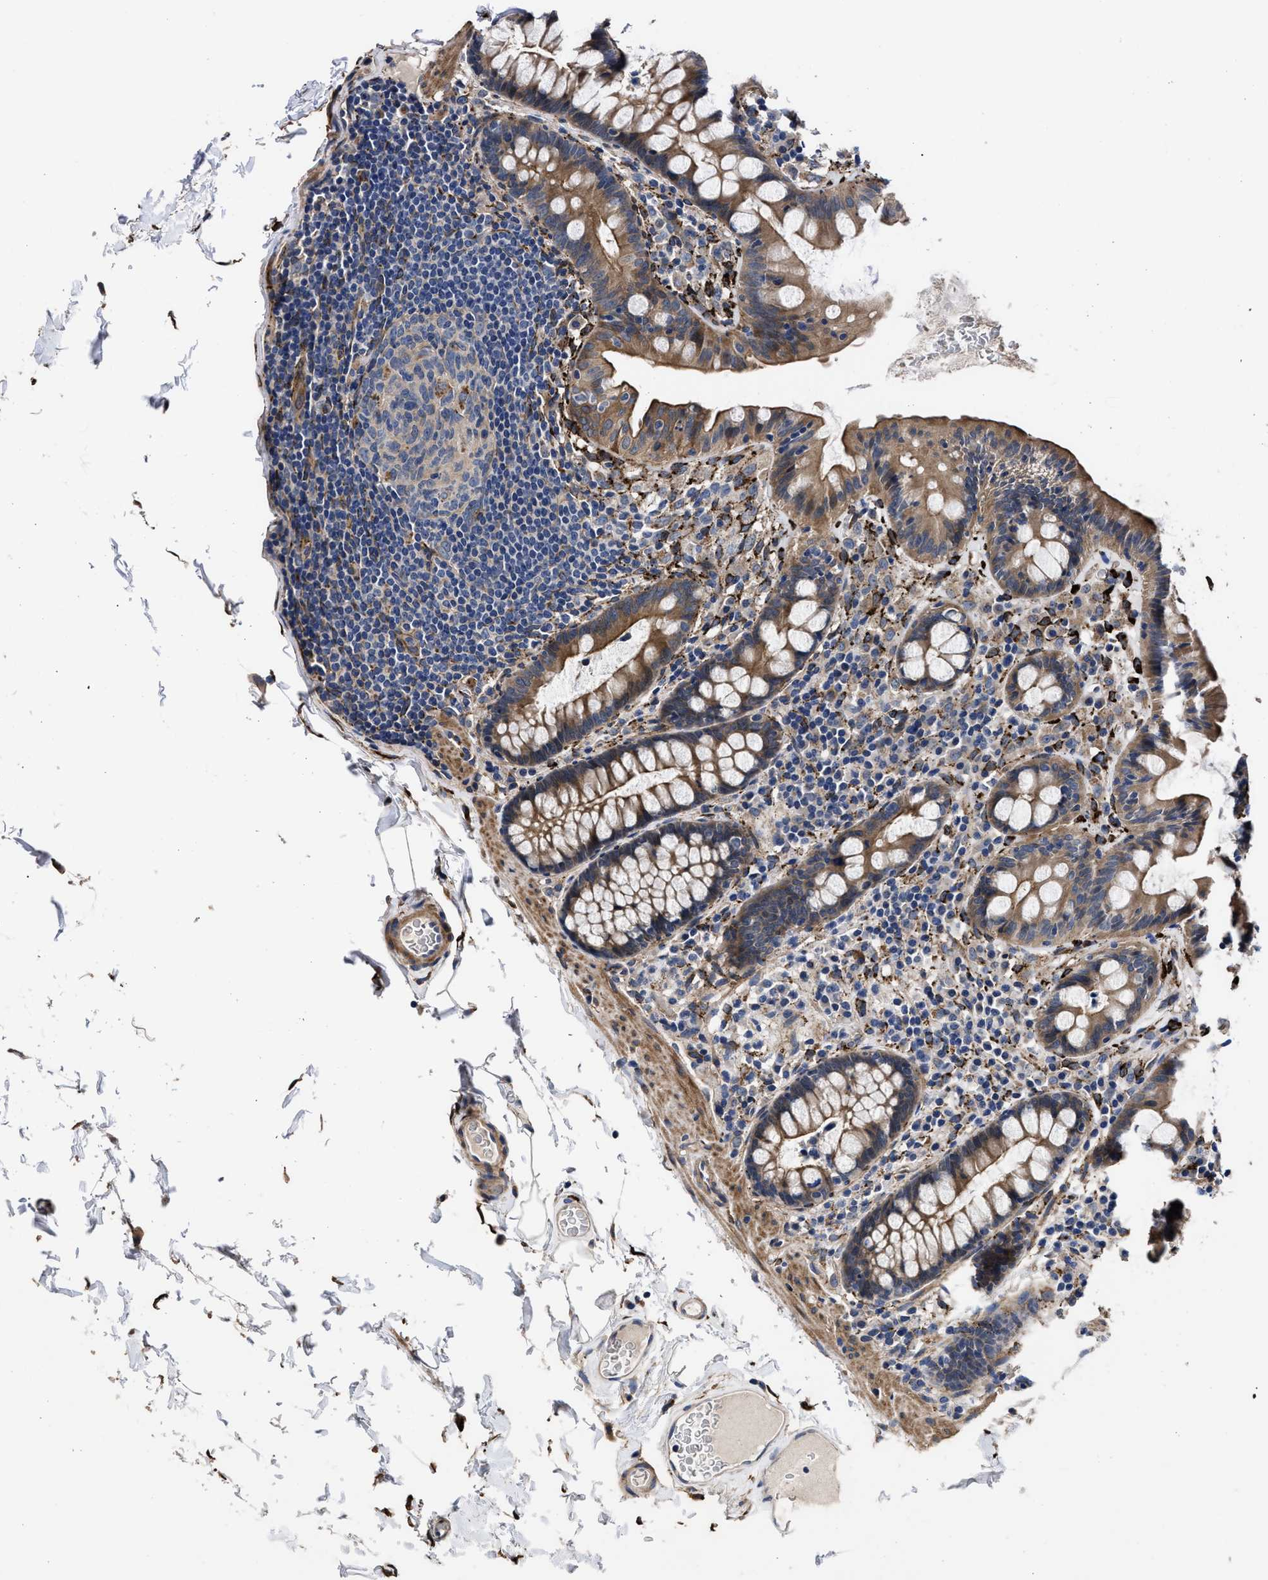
{"staining": {"intensity": "moderate", "quantity": "25%-75%", "location": "cytoplasmic/membranous"}, "tissue": "colon", "cell_type": "Endothelial cells", "image_type": "normal", "snomed": [{"axis": "morphology", "description": "Normal tissue, NOS"}, {"axis": "topography", "description": "Colon"}], "caption": "The histopathology image exhibits immunohistochemical staining of unremarkable colon. There is moderate cytoplasmic/membranous positivity is seen in approximately 25%-75% of endothelial cells.", "gene": "SQLE", "patient": {"sex": "female", "age": 80}}